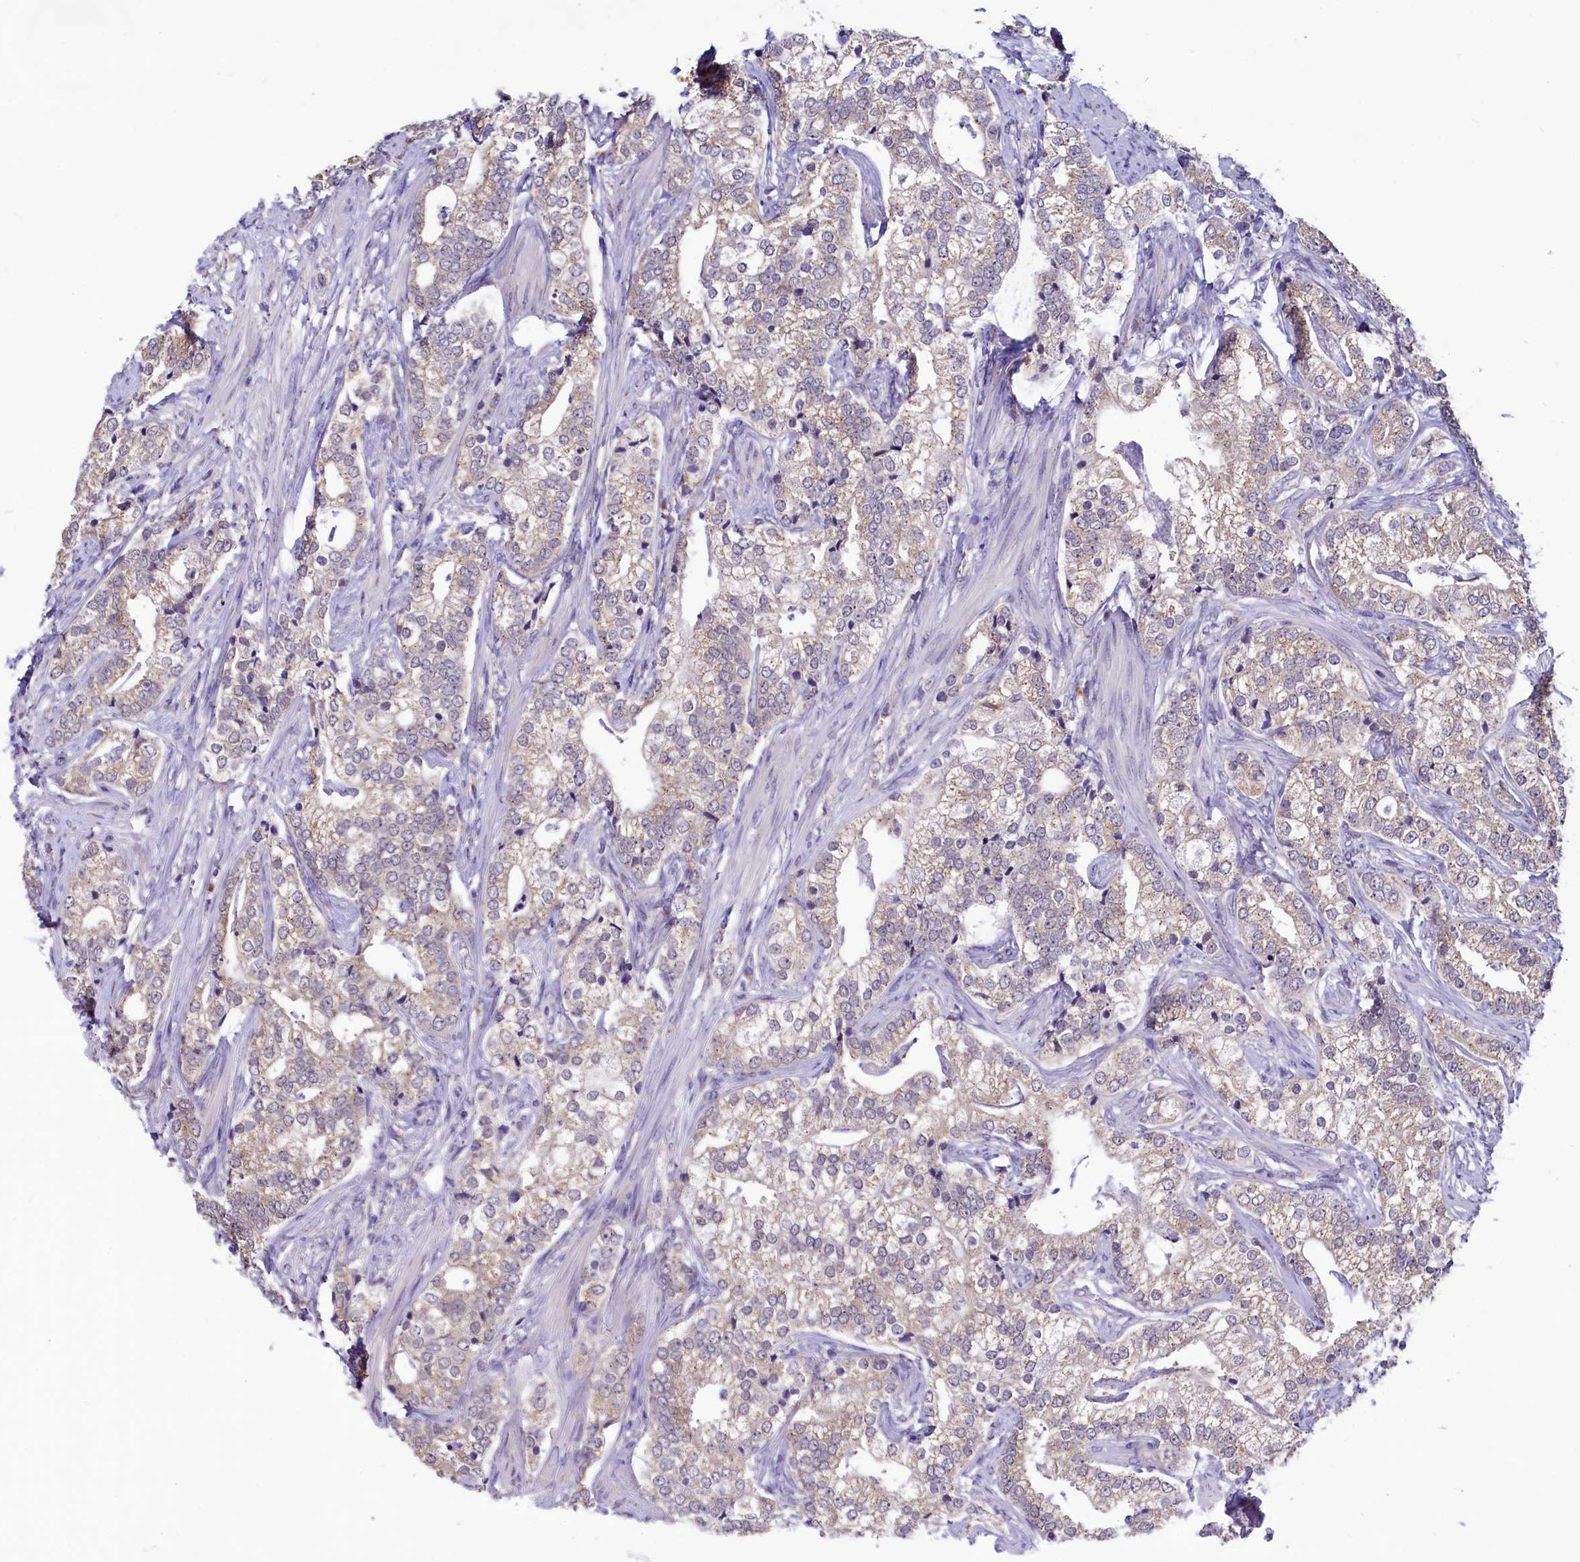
{"staining": {"intensity": "moderate", "quantity": "25%-75%", "location": "cytoplasmic/membranous"}, "tissue": "prostate cancer", "cell_type": "Tumor cells", "image_type": "cancer", "snomed": [{"axis": "morphology", "description": "Adenocarcinoma, High grade"}, {"axis": "topography", "description": "Prostate"}], "caption": "DAB (3,3'-diaminobenzidine) immunohistochemical staining of prostate cancer (high-grade adenocarcinoma) displays moderate cytoplasmic/membranous protein positivity in about 25%-75% of tumor cells. (DAB IHC, brown staining for protein, blue staining for nuclei).", "gene": "SEC24C", "patient": {"sex": "male", "age": 69}}